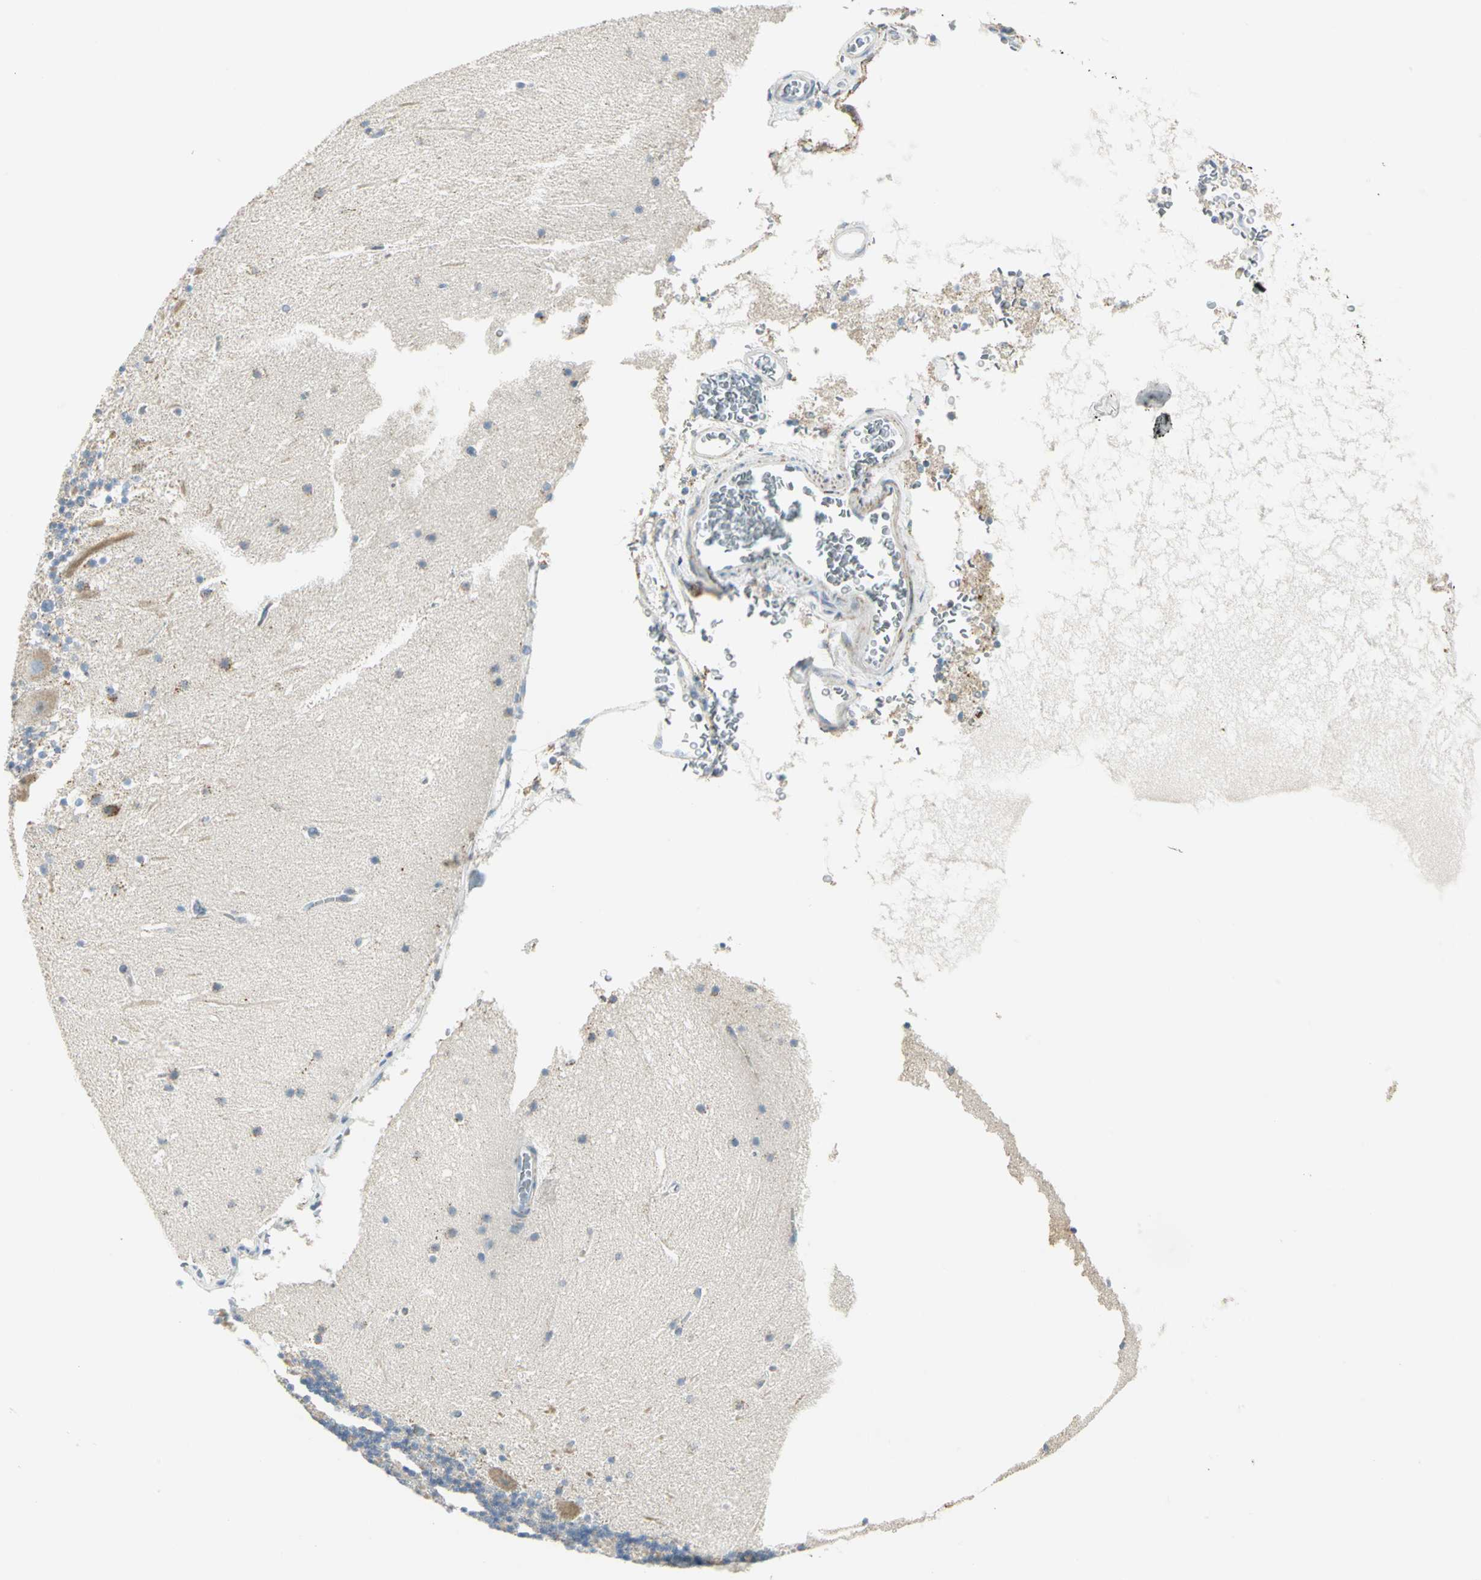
{"staining": {"intensity": "weak", "quantity": "25%-75%", "location": "cytoplasmic/membranous"}, "tissue": "cerebellum", "cell_type": "Cells in granular layer", "image_type": "normal", "snomed": [{"axis": "morphology", "description": "Normal tissue, NOS"}, {"axis": "topography", "description": "Cerebellum"}], "caption": "Immunohistochemistry of benign cerebellum shows low levels of weak cytoplasmic/membranous positivity in about 25%-75% of cells in granular layer. The staining is performed using DAB (3,3'-diaminobenzidine) brown chromogen to label protein expression. The nuclei are counter-stained blue using hematoxylin.", "gene": "ACADM", "patient": {"sex": "male", "age": 45}}